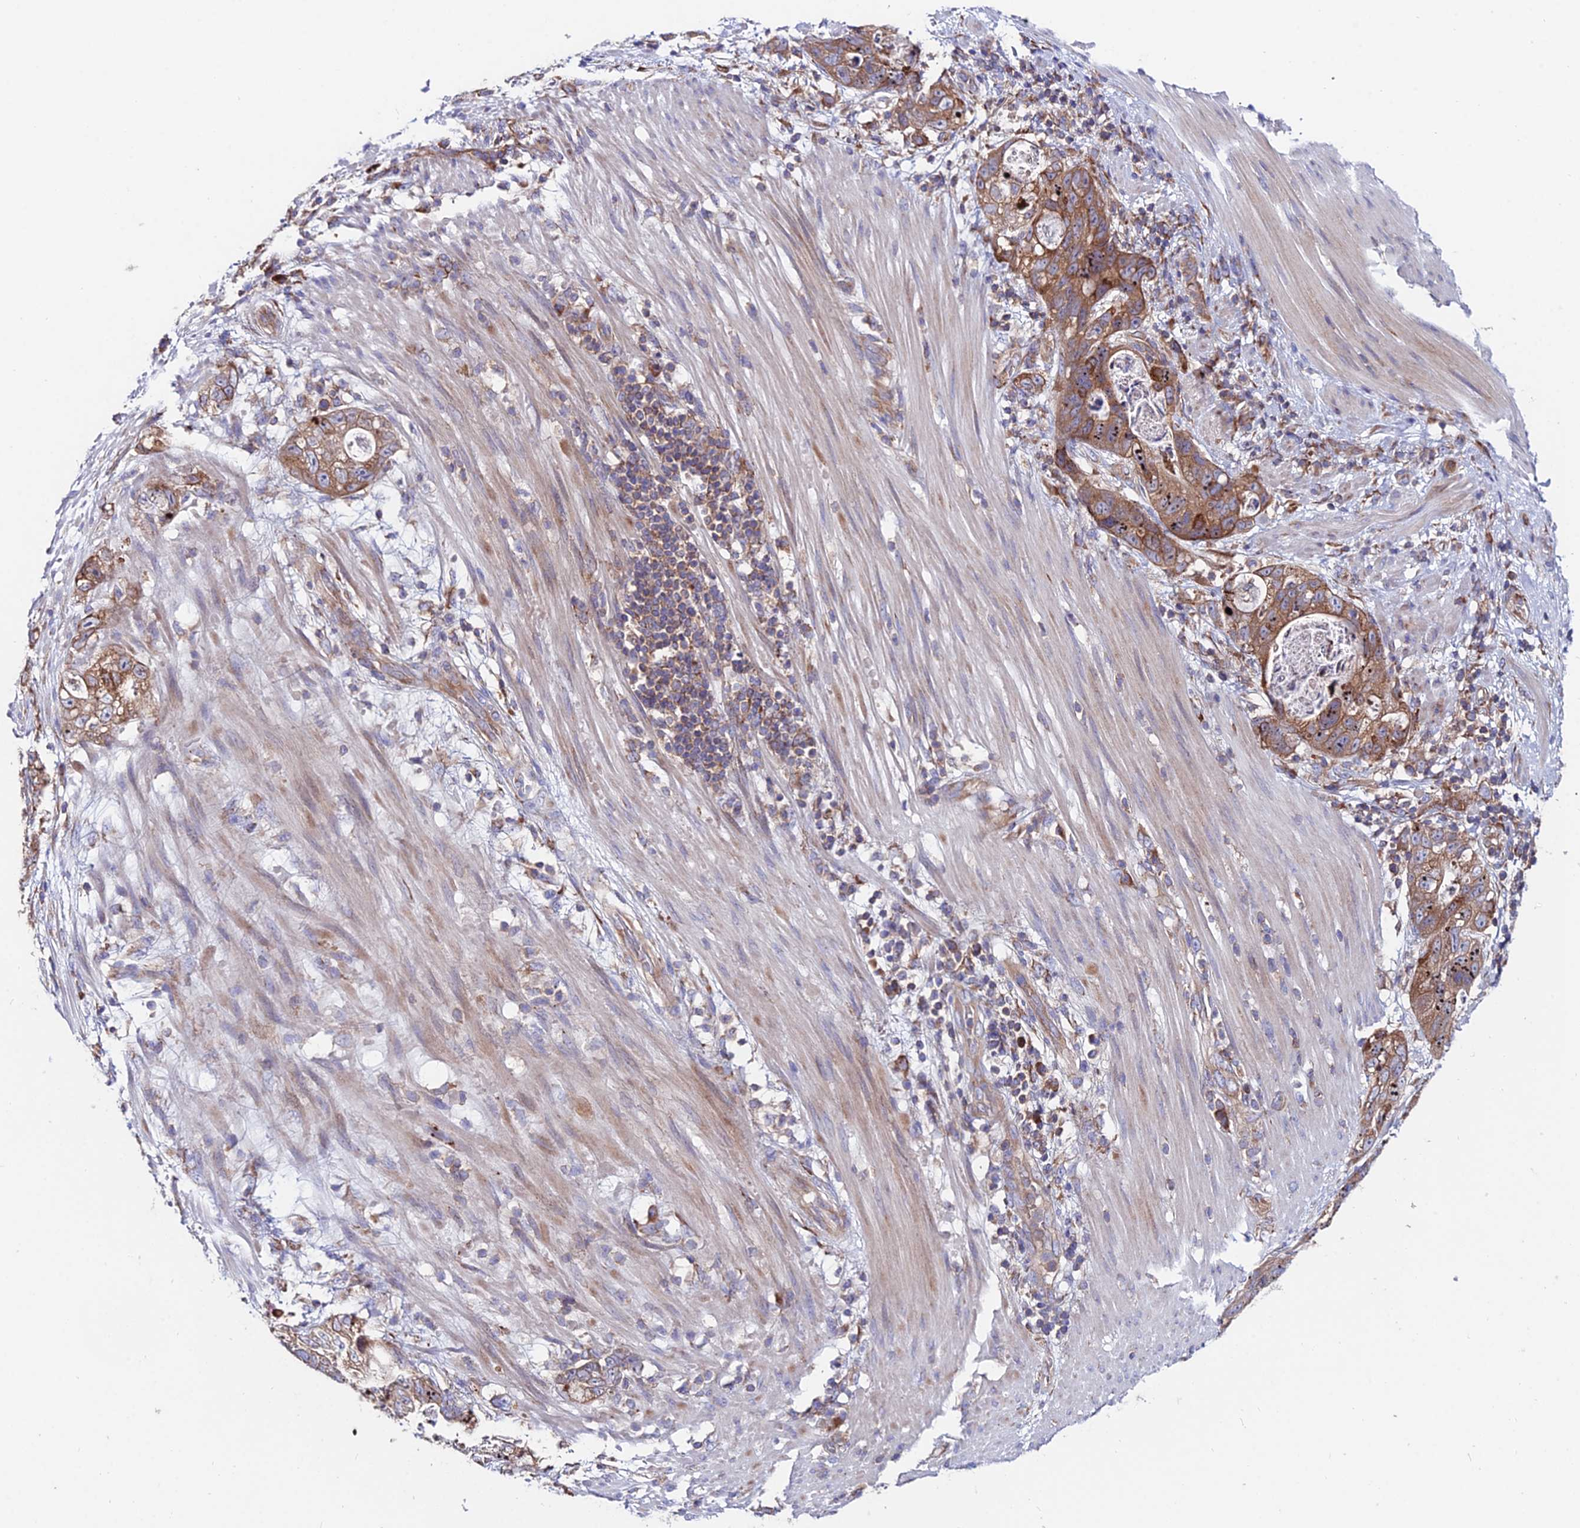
{"staining": {"intensity": "moderate", "quantity": ">75%", "location": "cytoplasmic/membranous"}, "tissue": "stomach cancer", "cell_type": "Tumor cells", "image_type": "cancer", "snomed": [{"axis": "morphology", "description": "Normal tissue, NOS"}, {"axis": "morphology", "description": "Adenocarcinoma, NOS"}, {"axis": "topography", "description": "Stomach"}], "caption": "IHC (DAB (3,3'-diaminobenzidine)) staining of adenocarcinoma (stomach) displays moderate cytoplasmic/membranous protein positivity in about >75% of tumor cells.", "gene": "EIF3K", "patient": {"sex": "female", "age": 89}}